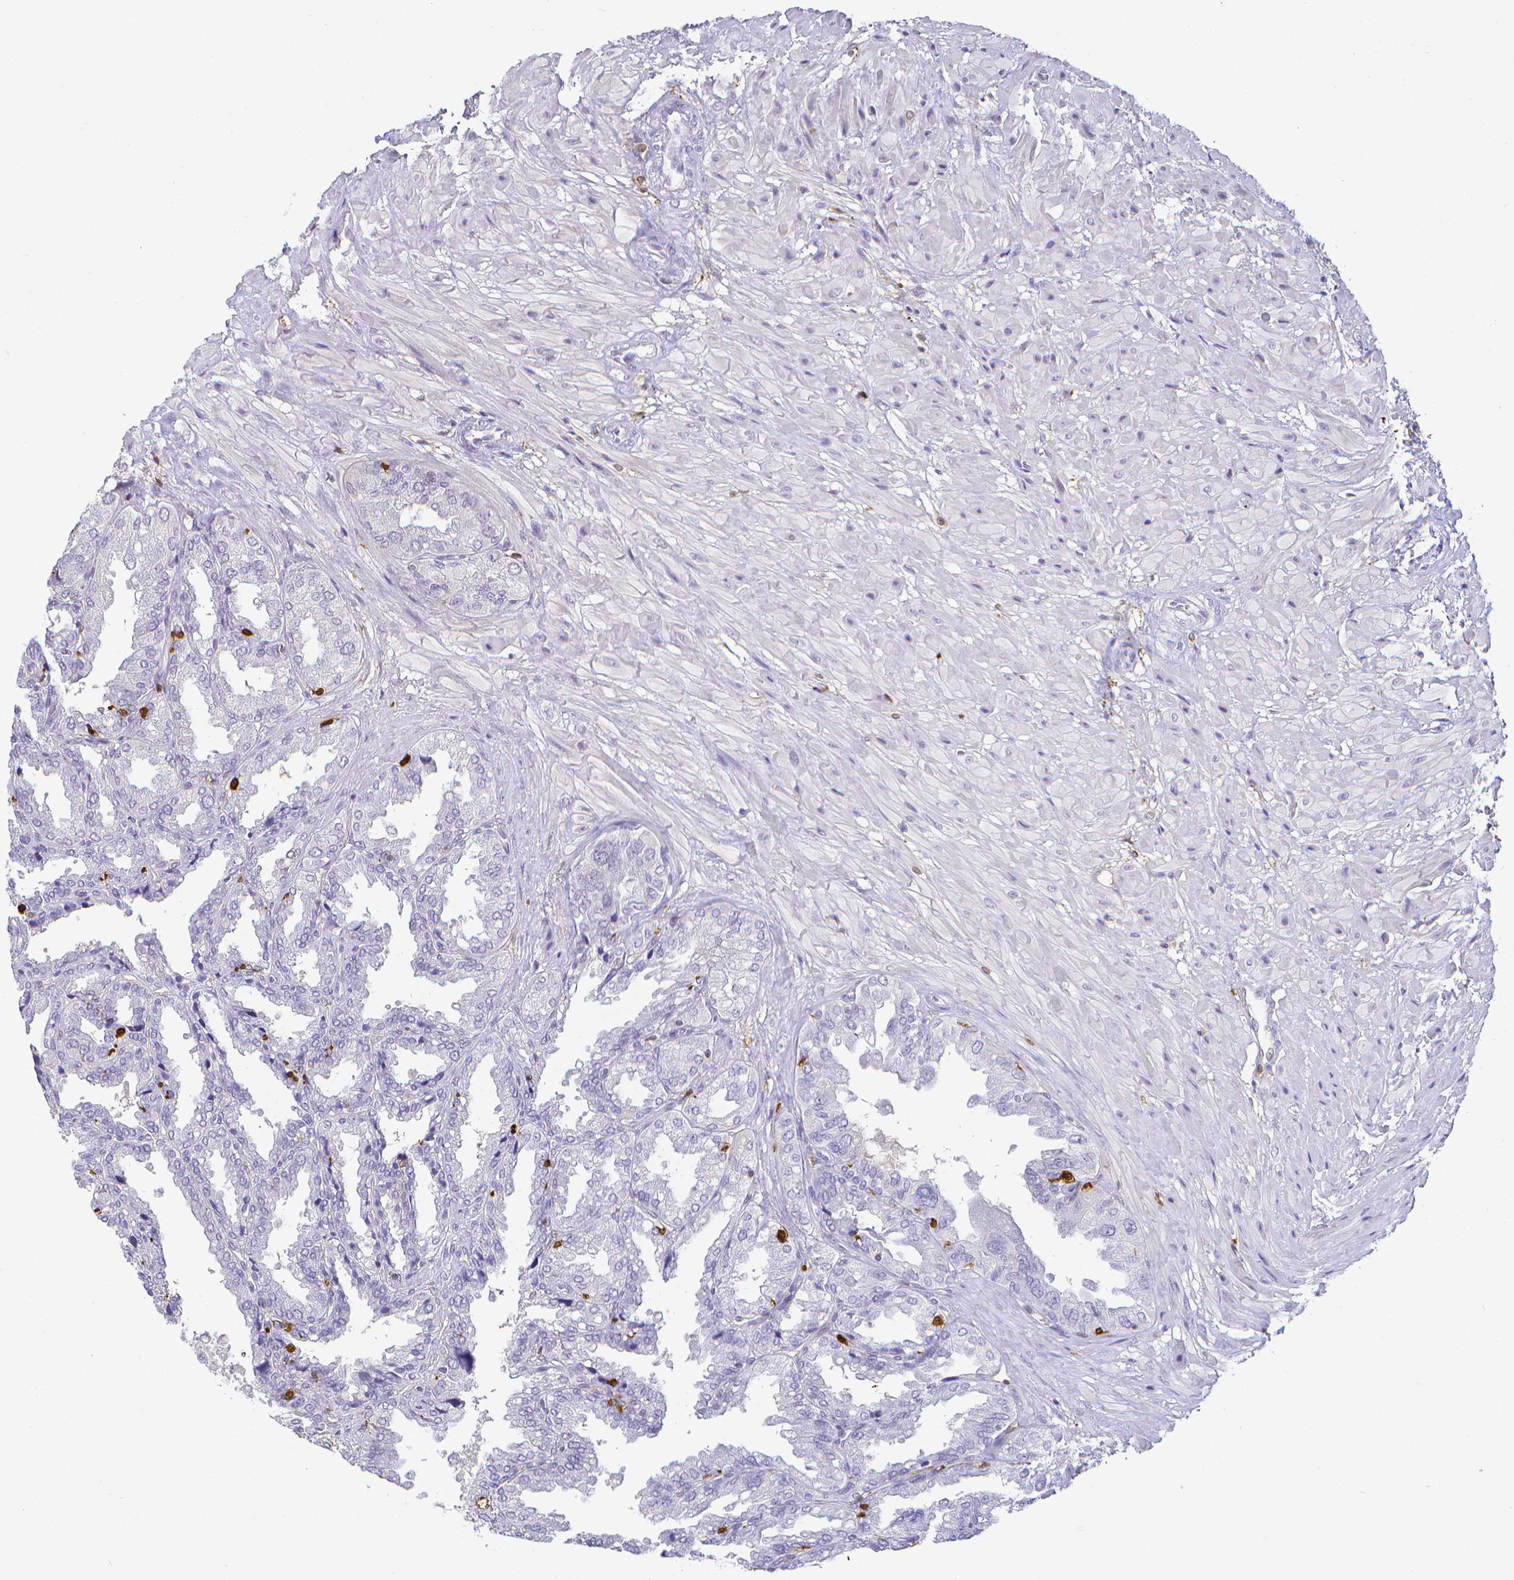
{"staining": {"intensity": "negative", "quantity": "none", "location": "none"}, "tissue": "seminal vesicle", "cell_type": "Glandular cells", "image_type": "normal", "snomed": [{"axis": "morphology", "description": "Normal tissue, NOS"}, {"axis": "topography", "description": "Seminal veicle"}], "caption": "Immunohistochemistry photomicrograph of unremarkable seminal vesicle stained for a protein (brown), which shows no positivity in glandular cells. Brightfield microscopy of IHC stained with DAB (3,3'-diaminobenzidine) (brown) and hematoxylin (blue), captured at high magnification.", "gene": "COTL1", "patient": {"sex": "male", "age": 55}}